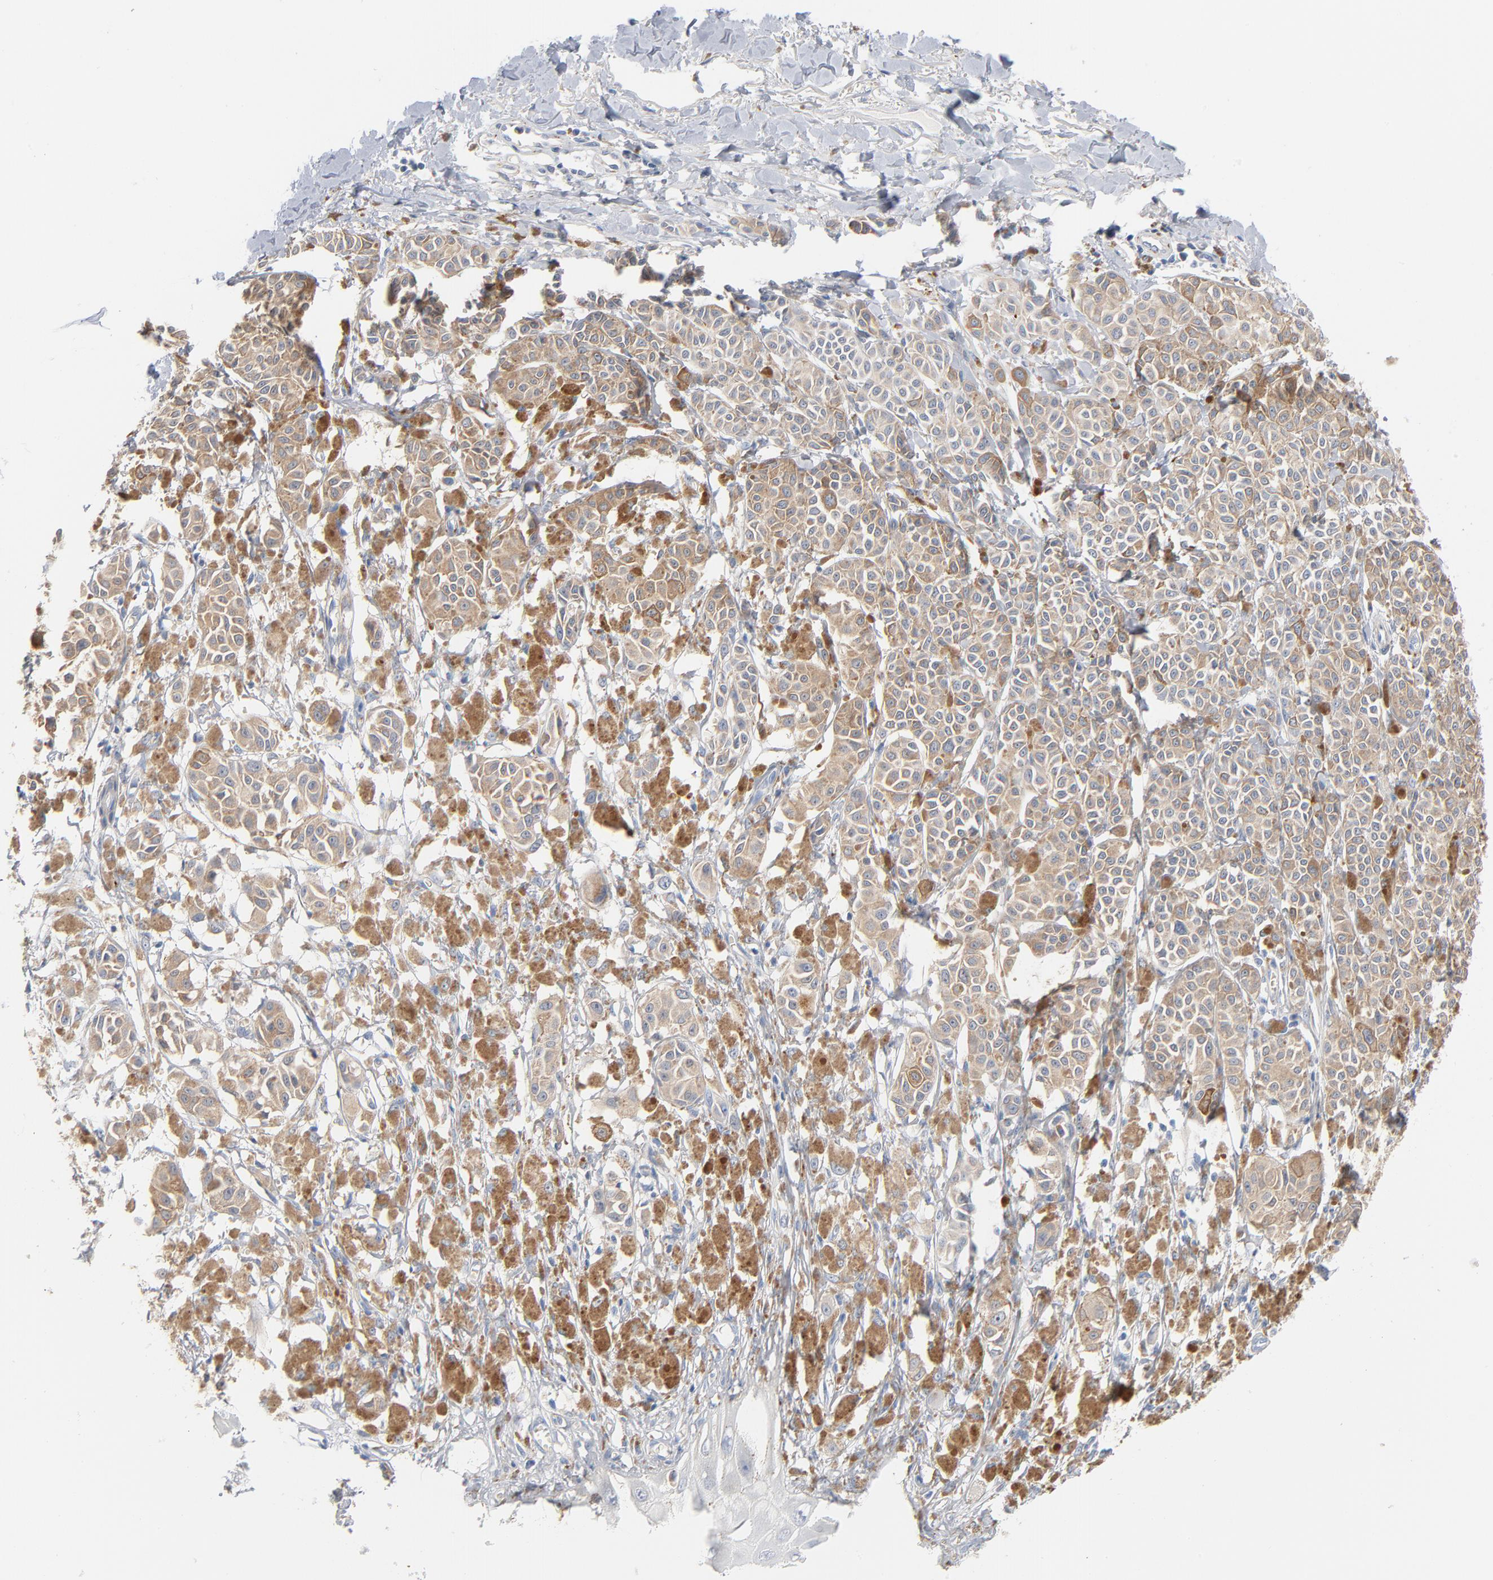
{"staining": {"intensity": "weak", "quantity": ">75%", "location": "cytoplasmic/membranous"}, "tissue": "melanoma", "cell_type": "Tumor cells", "image_type": "cancer", "snomed": [{"axis": "morphology", "description": "Malignant melanoma, NOS"}, {"axis": "topography", "description": "Skin"}], "caption": "A histopathology image of human melanoma stained for a protein displays weak cytoplasmic/membranous brown staining in tumor cells.", "gene": "IFT43", "patient": {"sex": "male", "age": 76}}